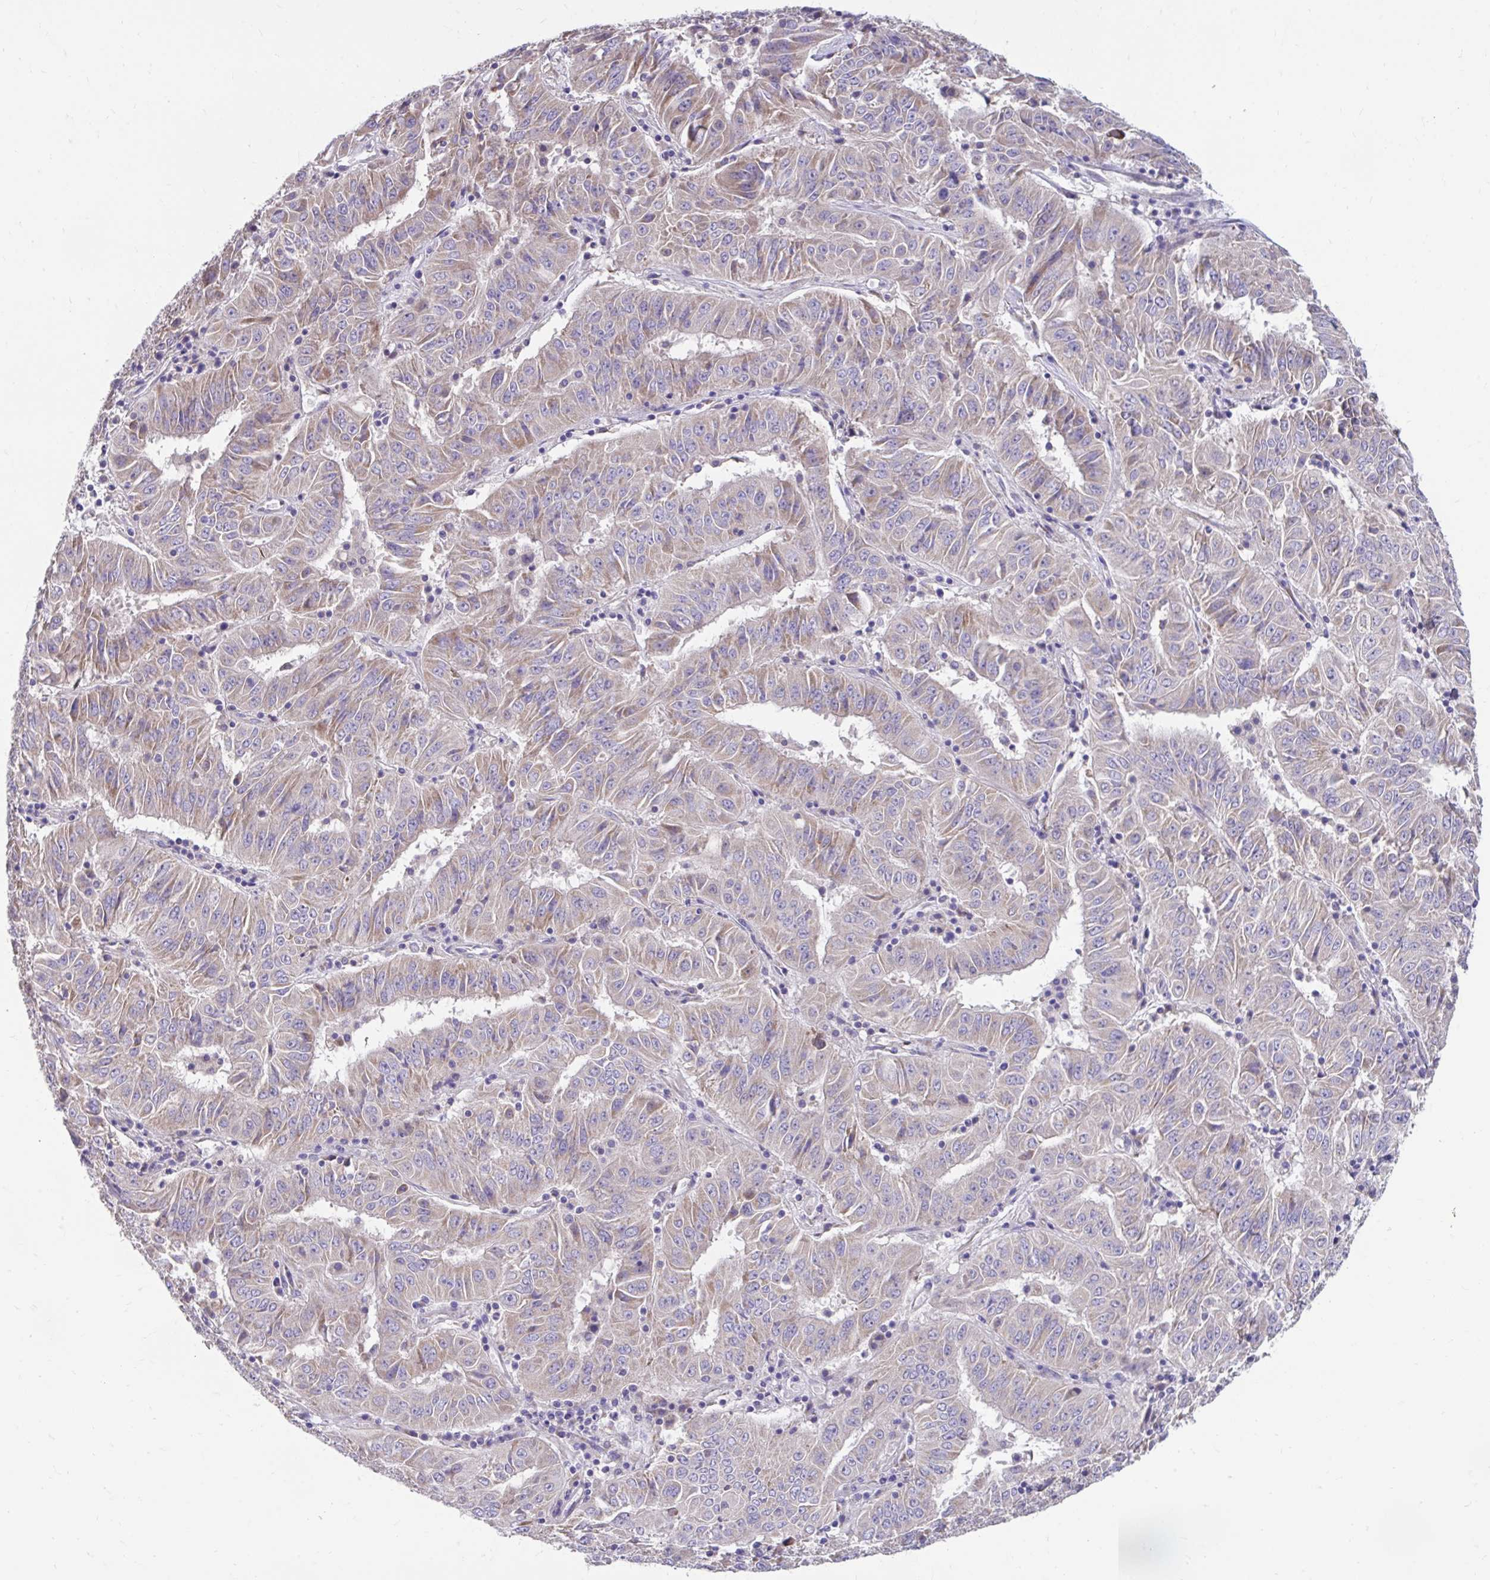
{"staining": {"intensity": "weak", "quantity": ">75%", "location": "cytoplasmic/membranous"}, "tissue": "pancreatic cancer", "cell_type": "Tumor cells", "image_type": "cancer", "snomed": [{"axis": "morphology", "description": "Adenocarcinoma, NOS"}, {"axis": "topography", "description": "Pancreas"}], "caption": "Weak cytoplasmic/membranous expression is present in about >75% of tumor cells in pancreatic cancer (adenocarcinoma).", "gene": "LINGO4", "patient": {"sex": "male", "age": 63}}